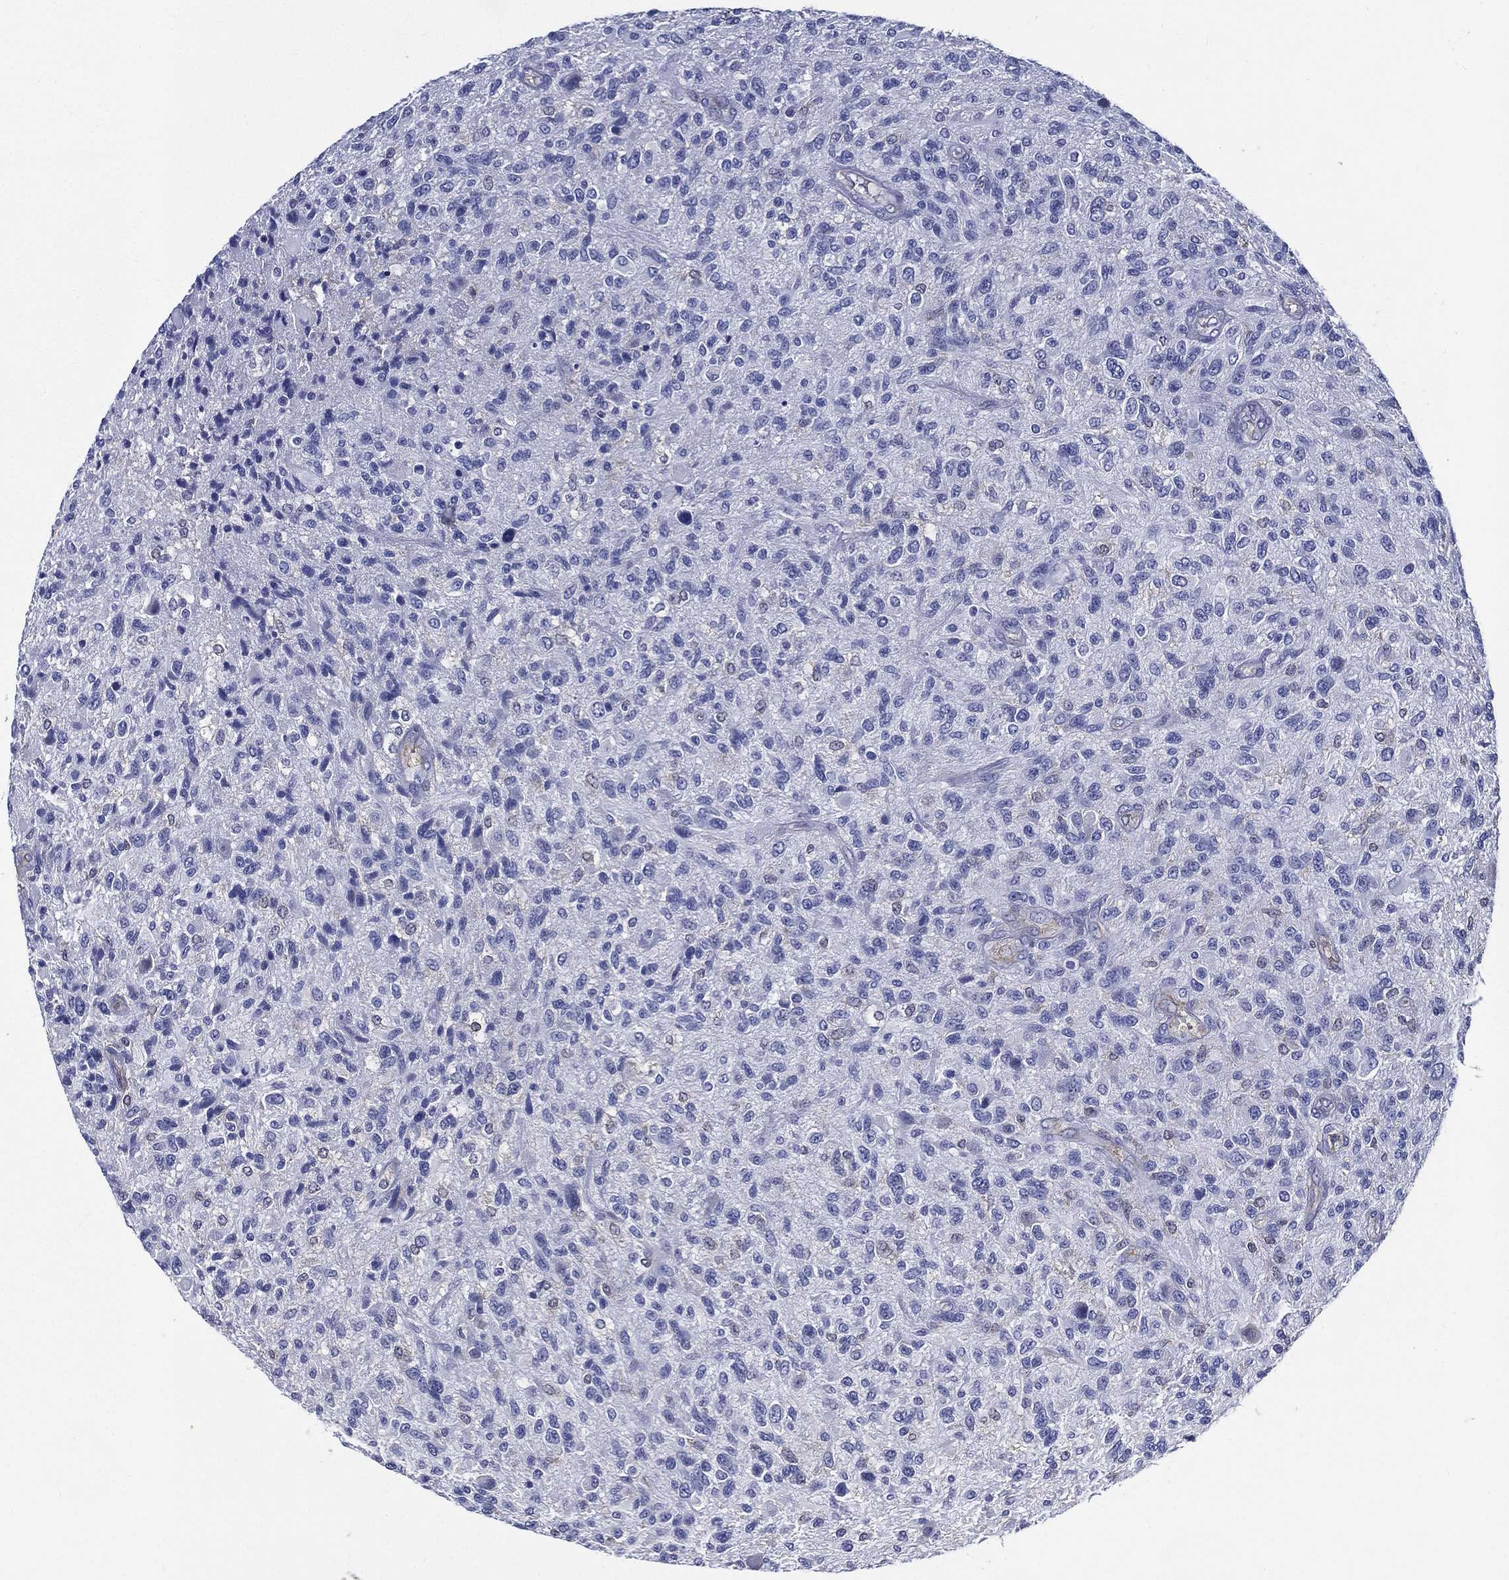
{"staining": {"intensity": "negative", "quantity": "none", "location": "none"}, "tissue": "glioma", "cell_type": "Tumor cells", "image_type": "cancer", "snomed": [{"axis": "morphology", "description": "Glioma, malignant, High grade"}, {"axis": "topography", "description": "Brain"}], "caption": "Protein analysis of glioma displays no significant positivity in tumor cells.", "gene": "NEDD9", "patient": {"sex": "male", "age": 47}}